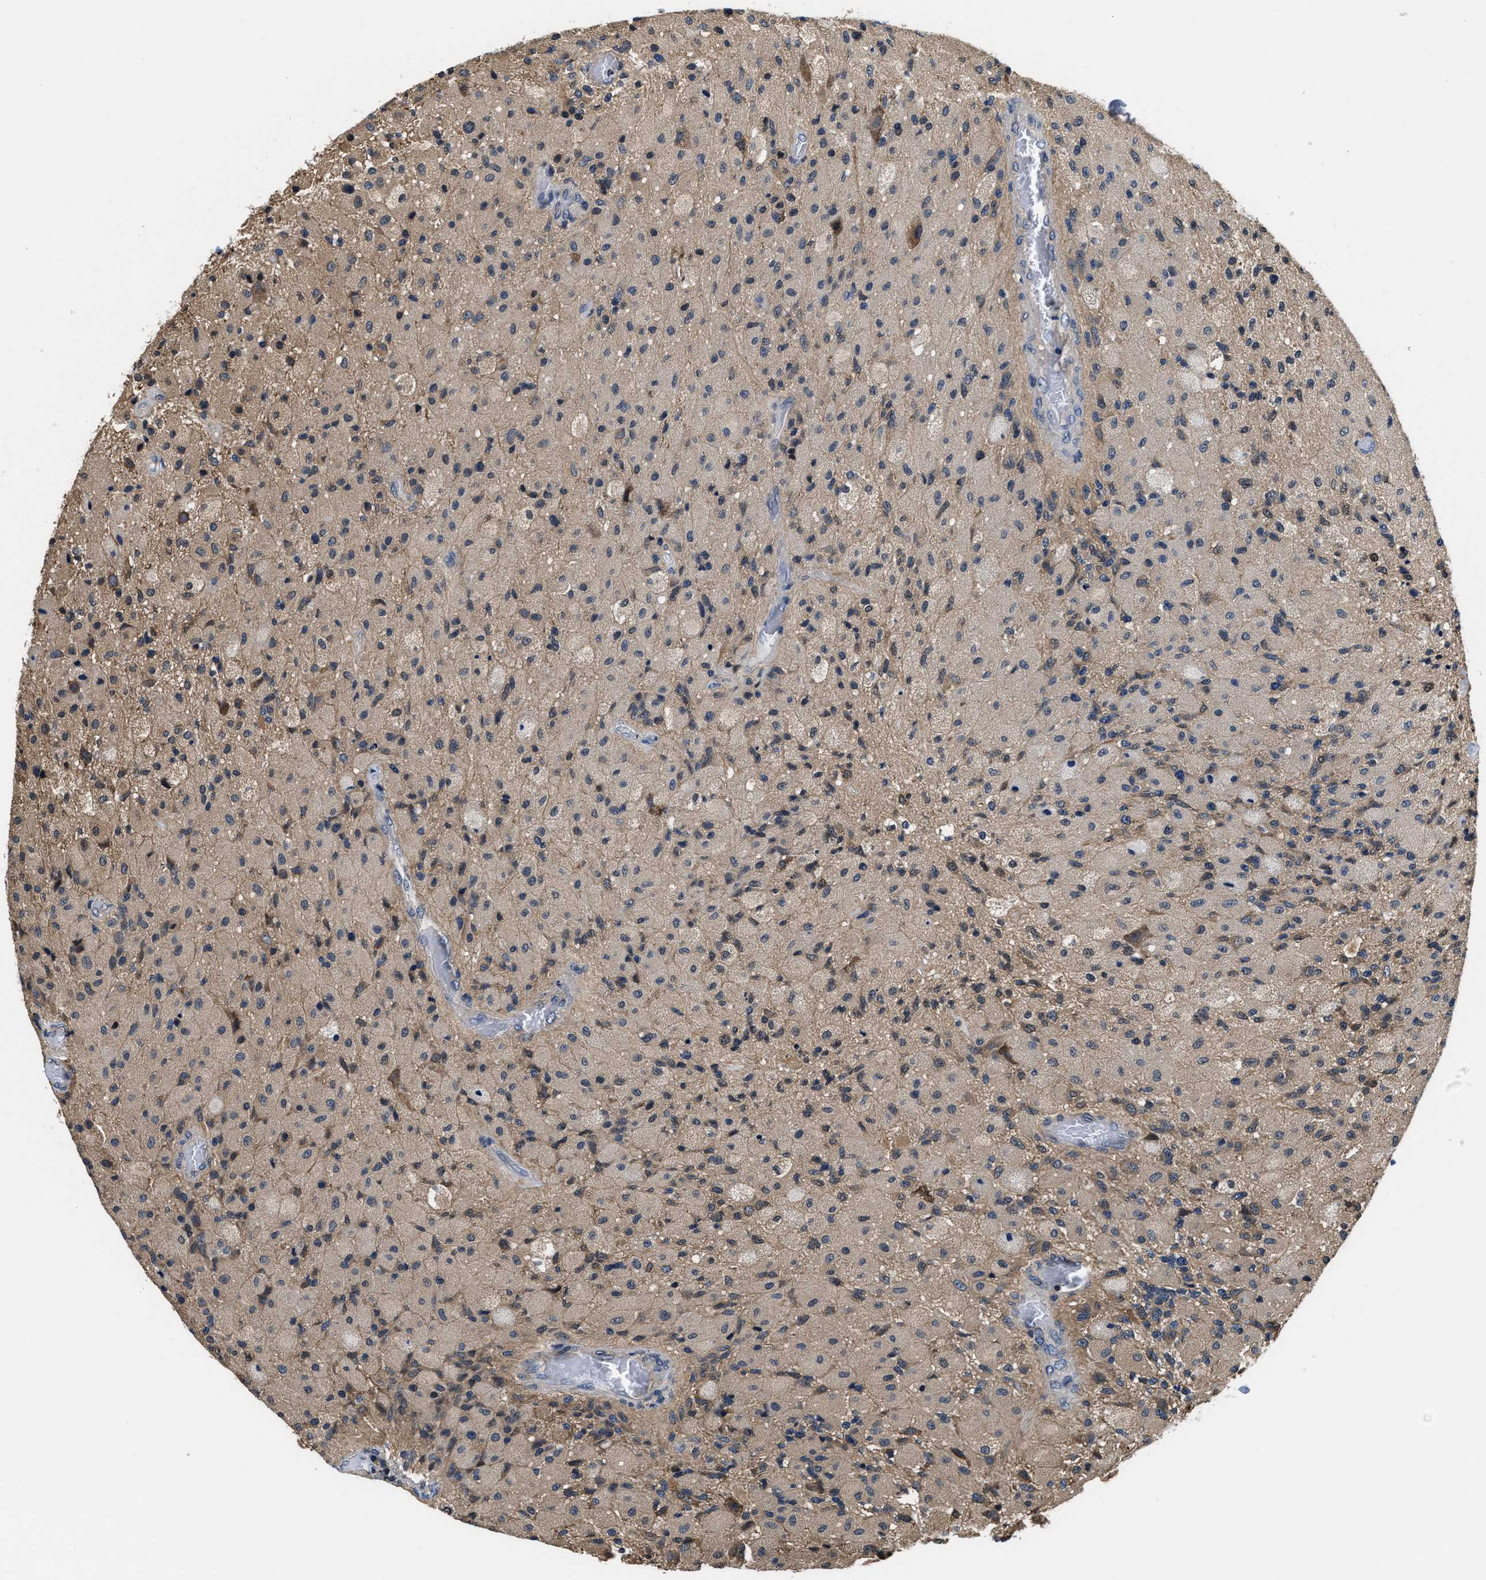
{"staining": {"intensity": "weak", "quantity": "<25%", "location": "cytoplasmic/membranous"}, "tissue": "glioma", "cell_type": "Tumor cells", "image_type": "cancer", "snomed": [{"axis": "morphology", "description": "Normal tissue, NOS"}, {"axis": "morphology", "description": "Glioma, malignant, High grade"}, {"axis": "topography", "description": "Cerebral cortex"}], "caption": "Immunohistochemical staining of human malignant glioma (high-grade) reveals no significant staining in tumor cells.", "gene": "PHPT1", "patient": {"sex": "male", "age": 77}}